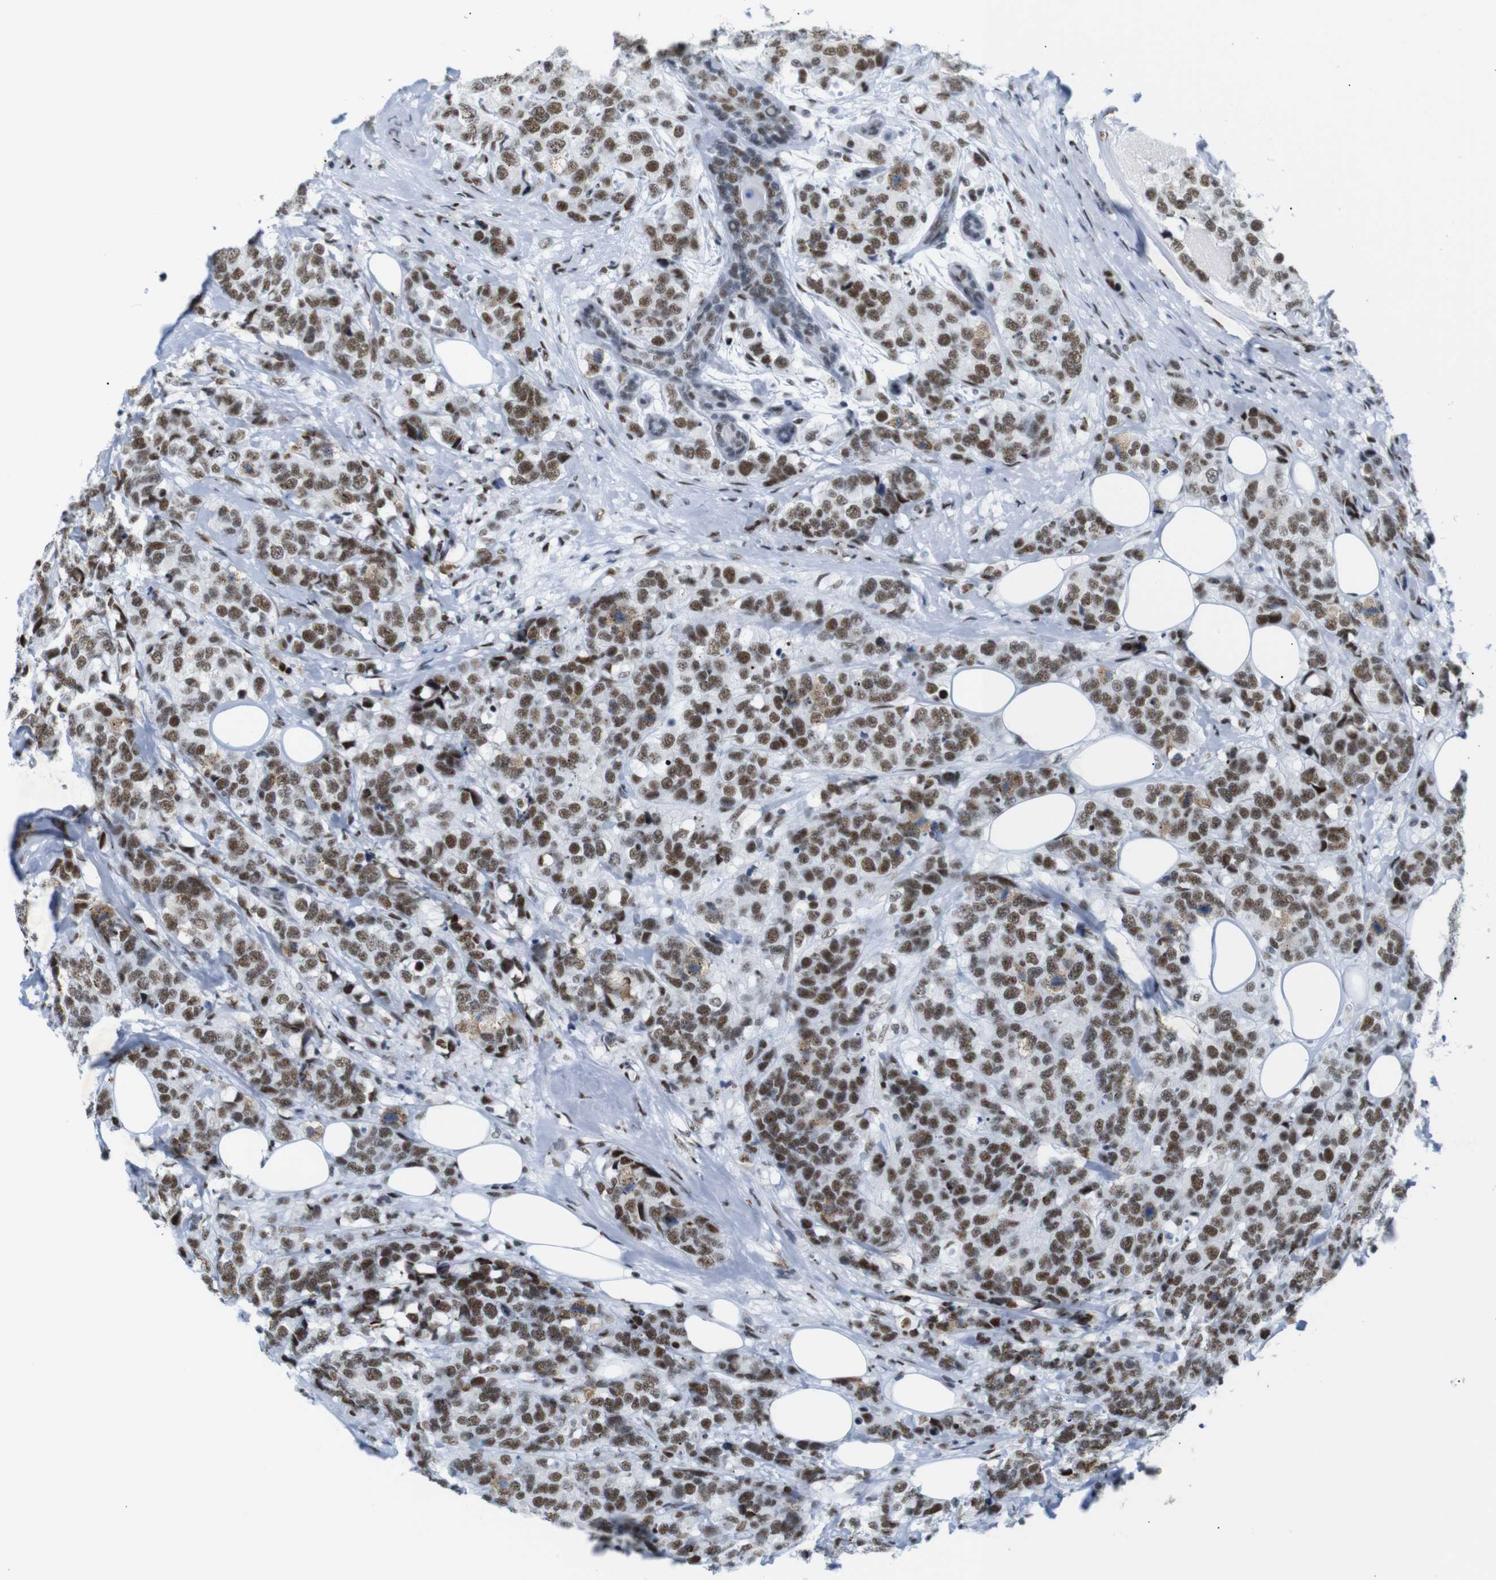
{"staining": {"intensity": "moderate", "quantity": ">75%", "location": "cytoplasmic/membranous,nuclear"}, "tissue": "breast cancer", "cell_type": "Tumor cells", "image_type": "cancer", "snomed": [{"axis": "morphology", "description": "Lobular carcinoma"}, {"axis": "topography", "description": "Breast"}], "caption": "Moderate cytoplasmic/membranous and nuclear staining for a protein is seen in approximately >75% of tumor cells of breast cancer (lobular carcinoma) using IHC.", "gene": "TRA2B", "patient": {"sex": "female", "age": 59}}